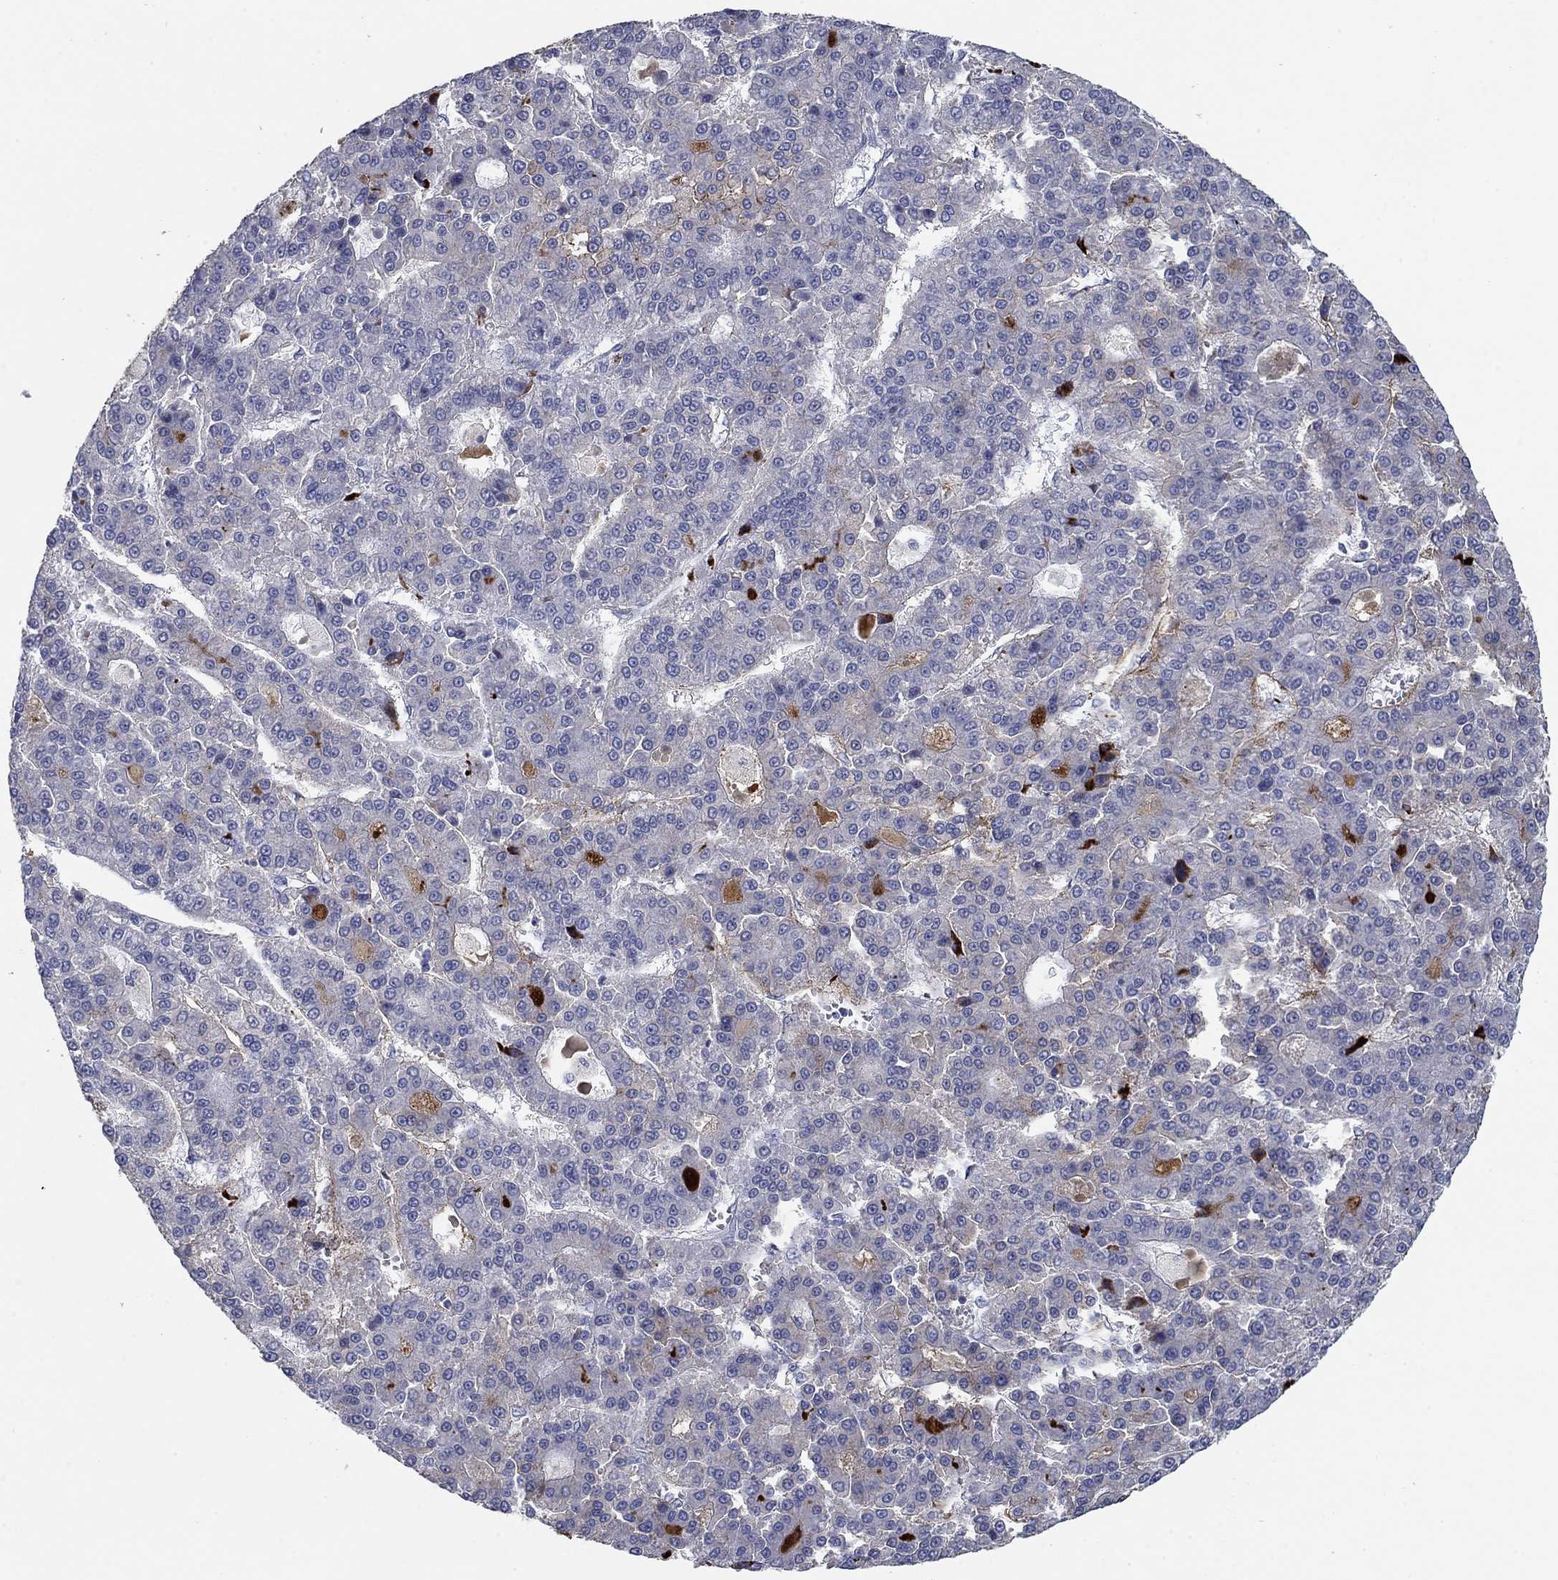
{"staining": {"intensity": "negative", "quantity": "none", "location": "none"}, "tissue": "liver cancer", "cell_type": "Tumor cells", "image_type": "cancer", "snomed": [{"axis": "morphology", "description": "Carcinoma, Hepatocellular, NOS"}, {"axis": "topography", "description": "Liver"}], "caption": "IHC histopathology image of hepatocellular carcinoma (liver) stained for a protein (brown), which exhibits no positivity in tumor cells.", "gene": "APOC3", "patient": {"sex": "male", "age": 70}}